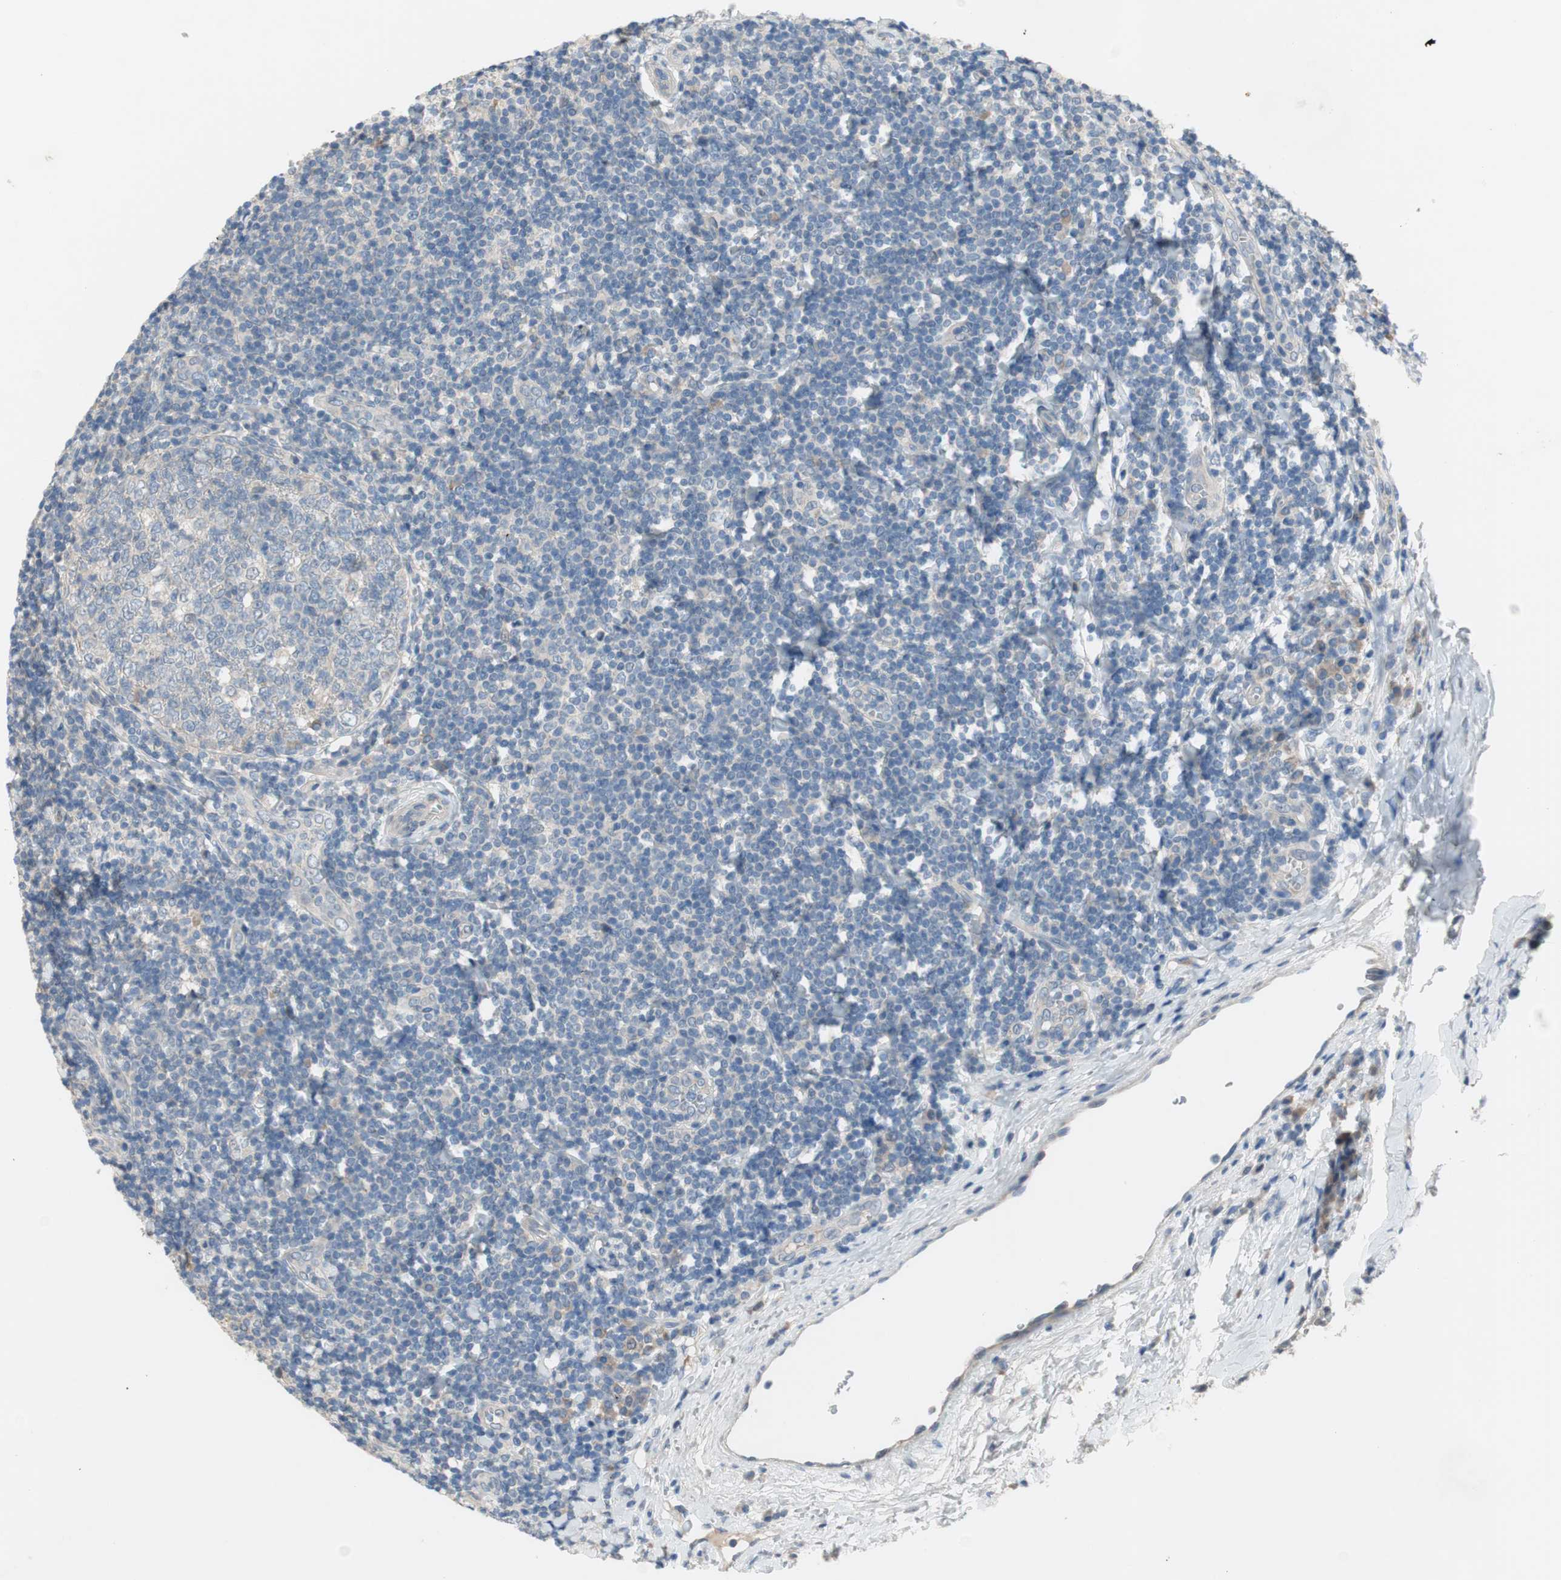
{"staining": {"intensity": "negative", "quantity": "none", "location": "none"}, "tissue": "tonsil", "cell_type": "Germinal center cells", "image_type": "normal", "snomed": [{"axis": "morphology", "description": "Normal tissue, NOS"}, {"axis": "topography", "description": "Tonsil"}], "caption": "Micrograph shows no significant protein expression in germinal center cells of benign tonsil. (DAB immunohistochemistry, high magnification).", "gene": "TACR3", "patient": {"sex": "male", "age": 31}}